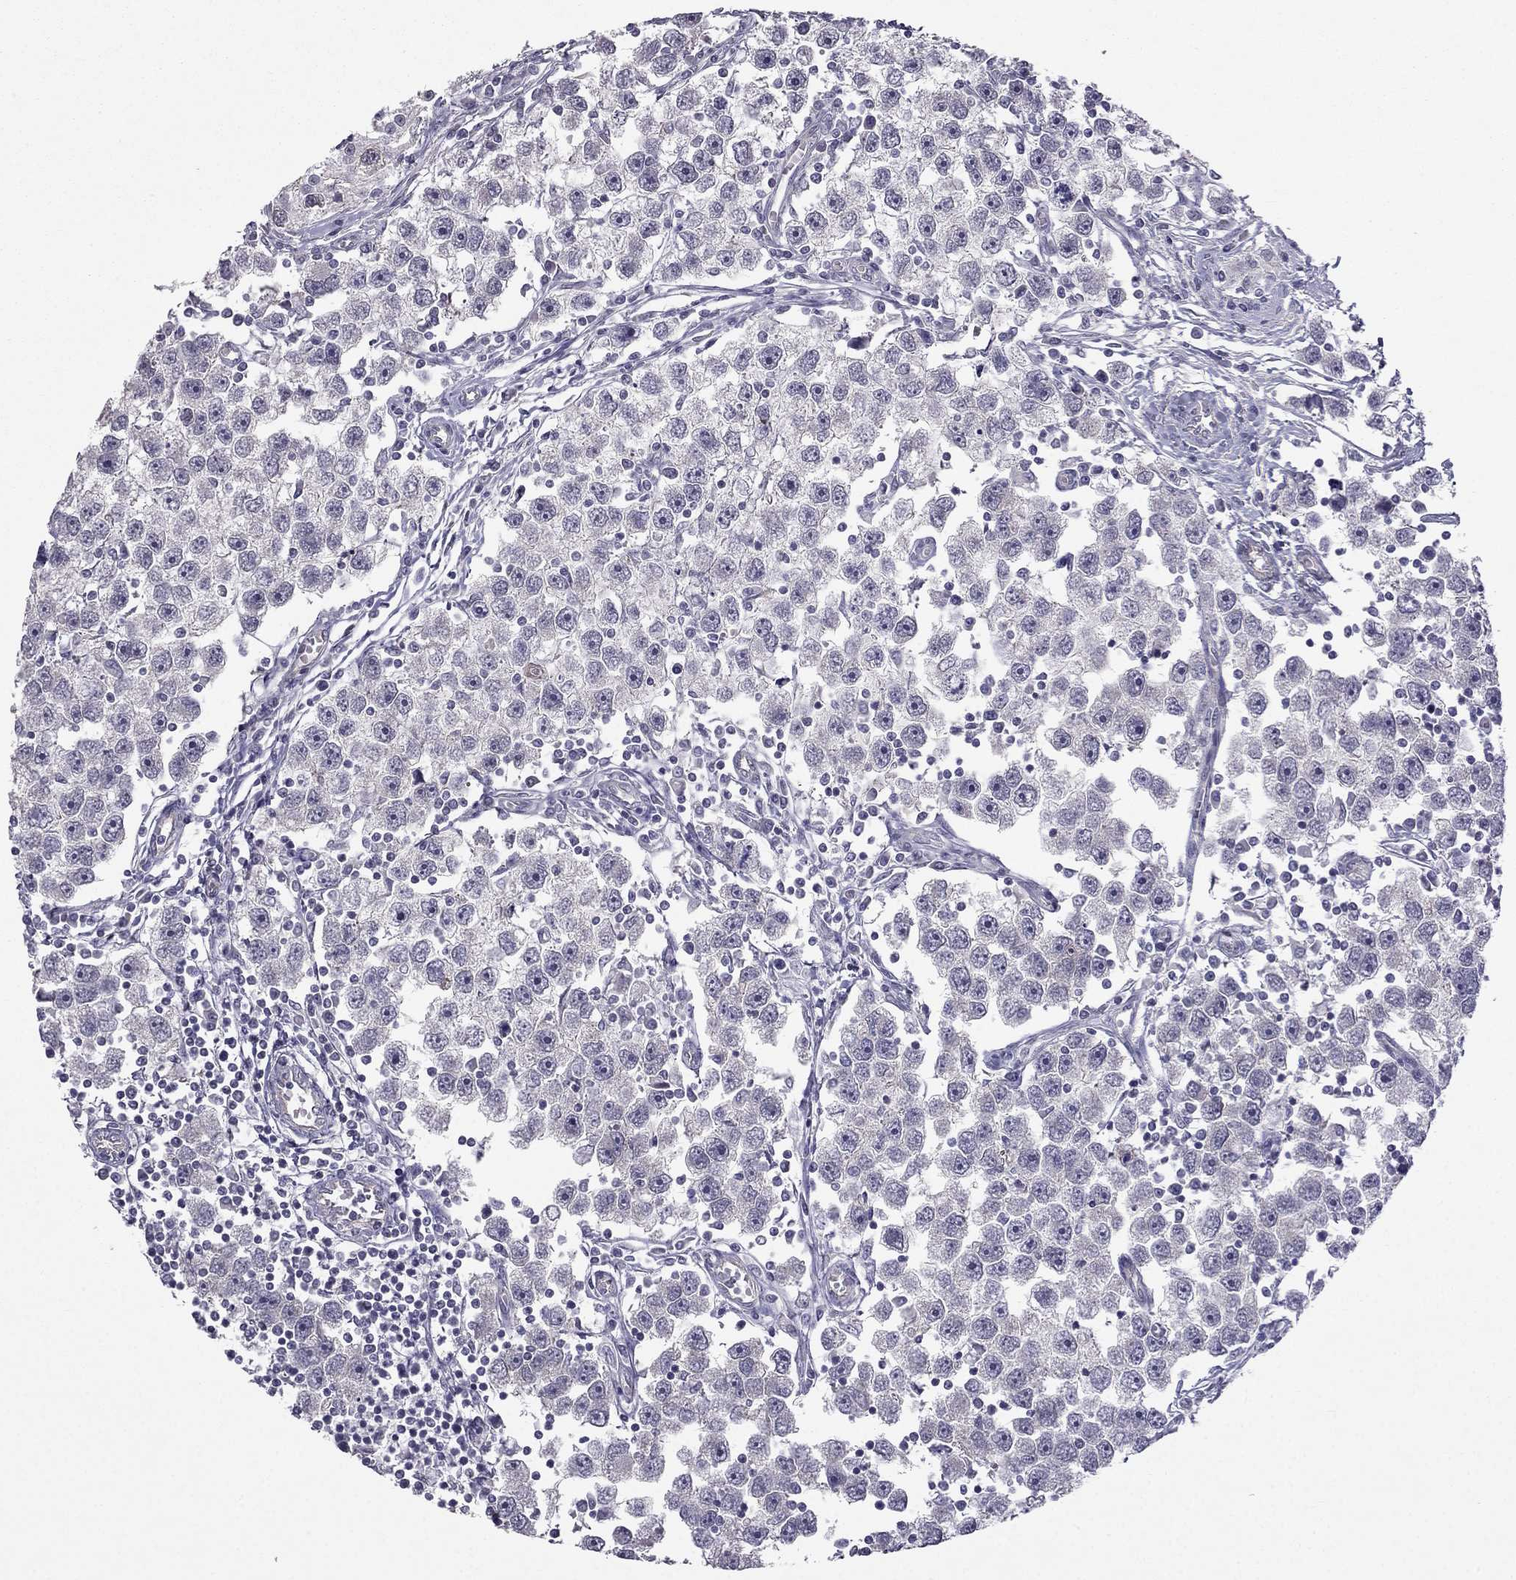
{"staining": {"intensity": "negative", "quantity": "none", "location": "none"}, "tissue": "testis cancer", "cell_type": "Tumor cells", "image_type": "cancer", "snomed": [{"axis": "morphology", "description": "Seminoma, NOS"}, {"axis": "topography", "description": "Testis"}], "caption": "High power microscopy histopathology image of an immunohistochemistry (IHC) image of testis cancer, revealing no significant positivity in tumor cells.", "gene": "HSFX1", "patient": {"sex": "male", "age": 30}}